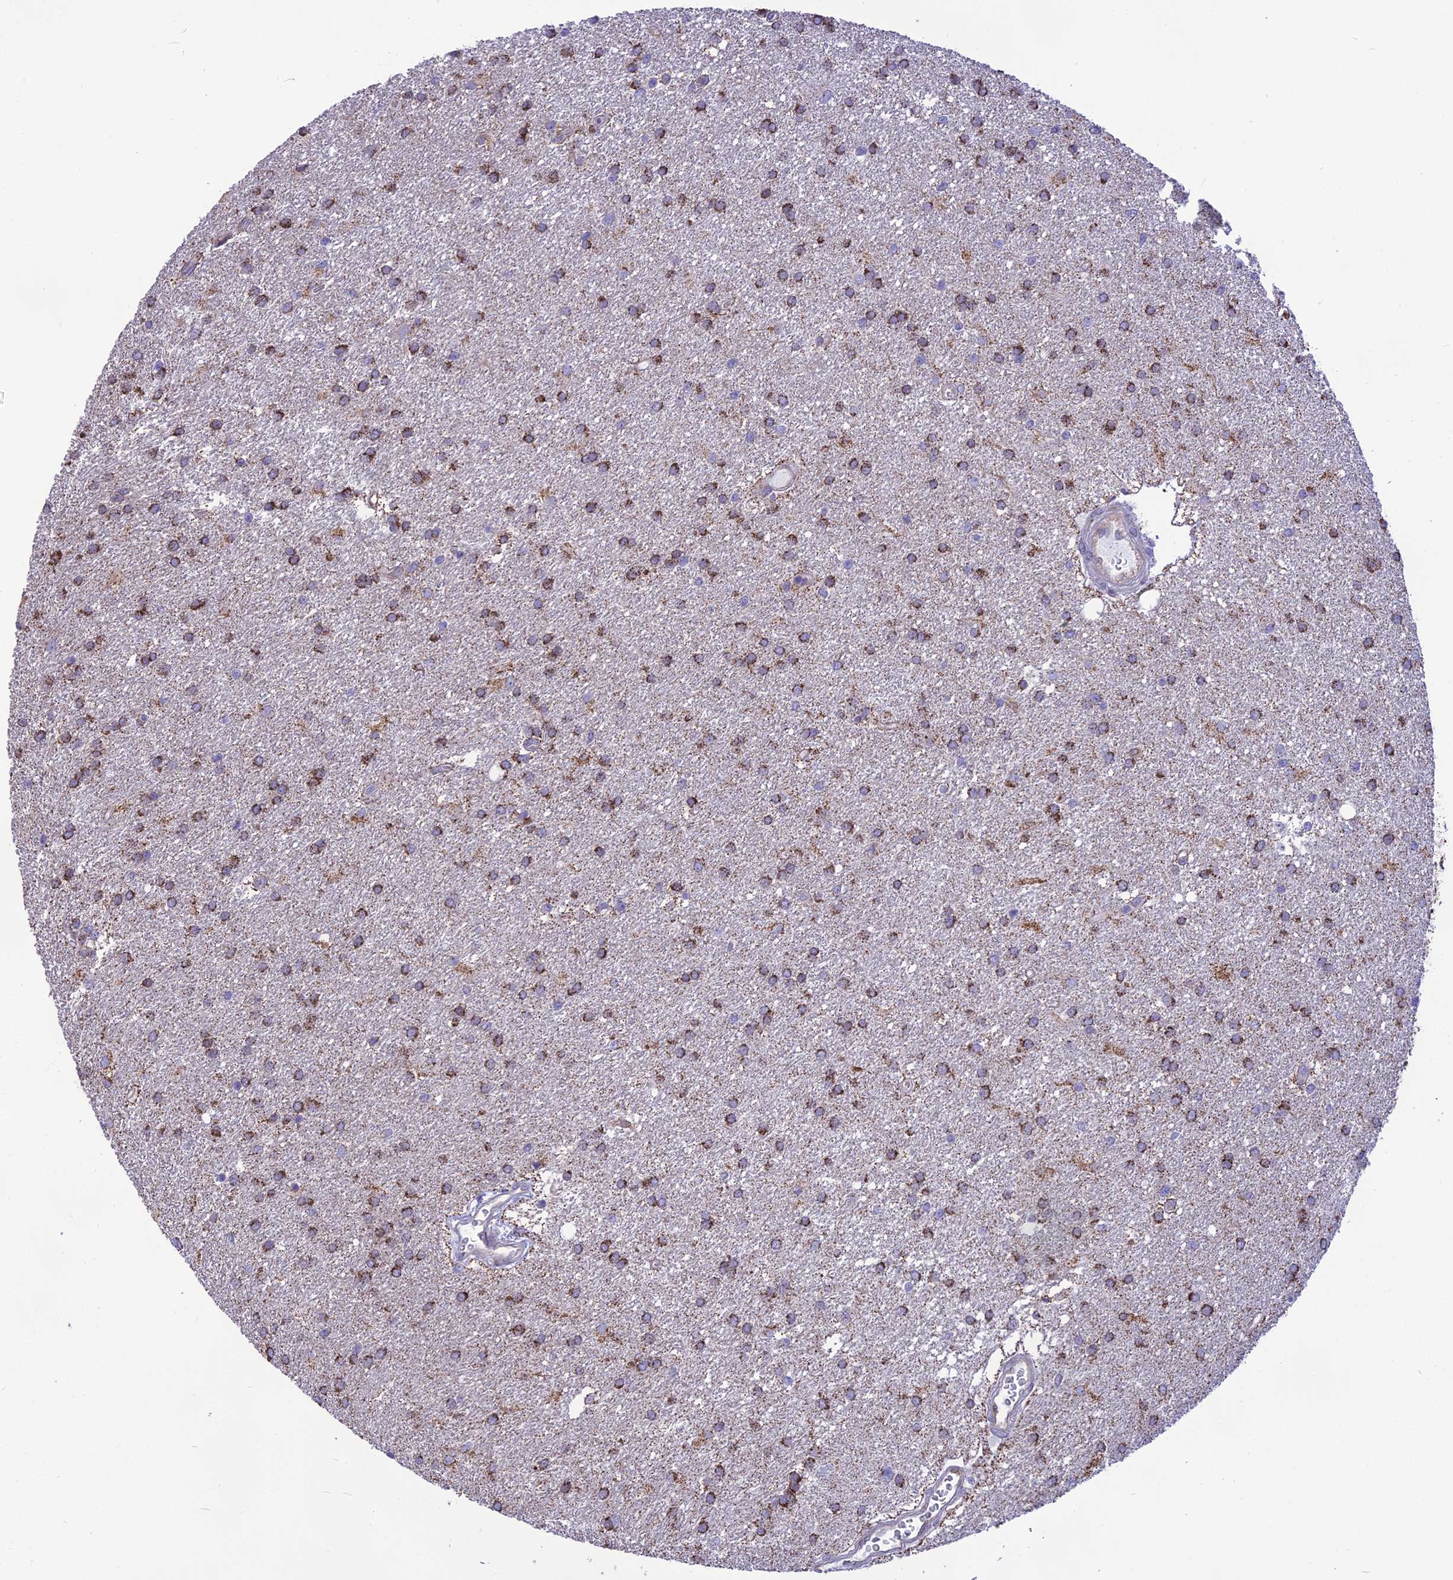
{"staining": {"intensity": "moderate", "quantity": ">75%", "location": "cytoplasmic/membranous"}, "tissue": "glioma", "cell_type": "Tumor cells", "image_type": "cancer", "snomed": [{"axis": "morphology", "description": "Glioma, malignant, Low grade"}, {"axis": "topography", "description": "Brain"}], "caption": "DAB (3,3'-diaminobenzidine) immunohistochemical staining of glioma exhibits moderate cytoplasmic/membranous protein expression in about >75% of tumor cells.", "gene": "DOC2B", "patient": {"sex": "male", "age": 66}}